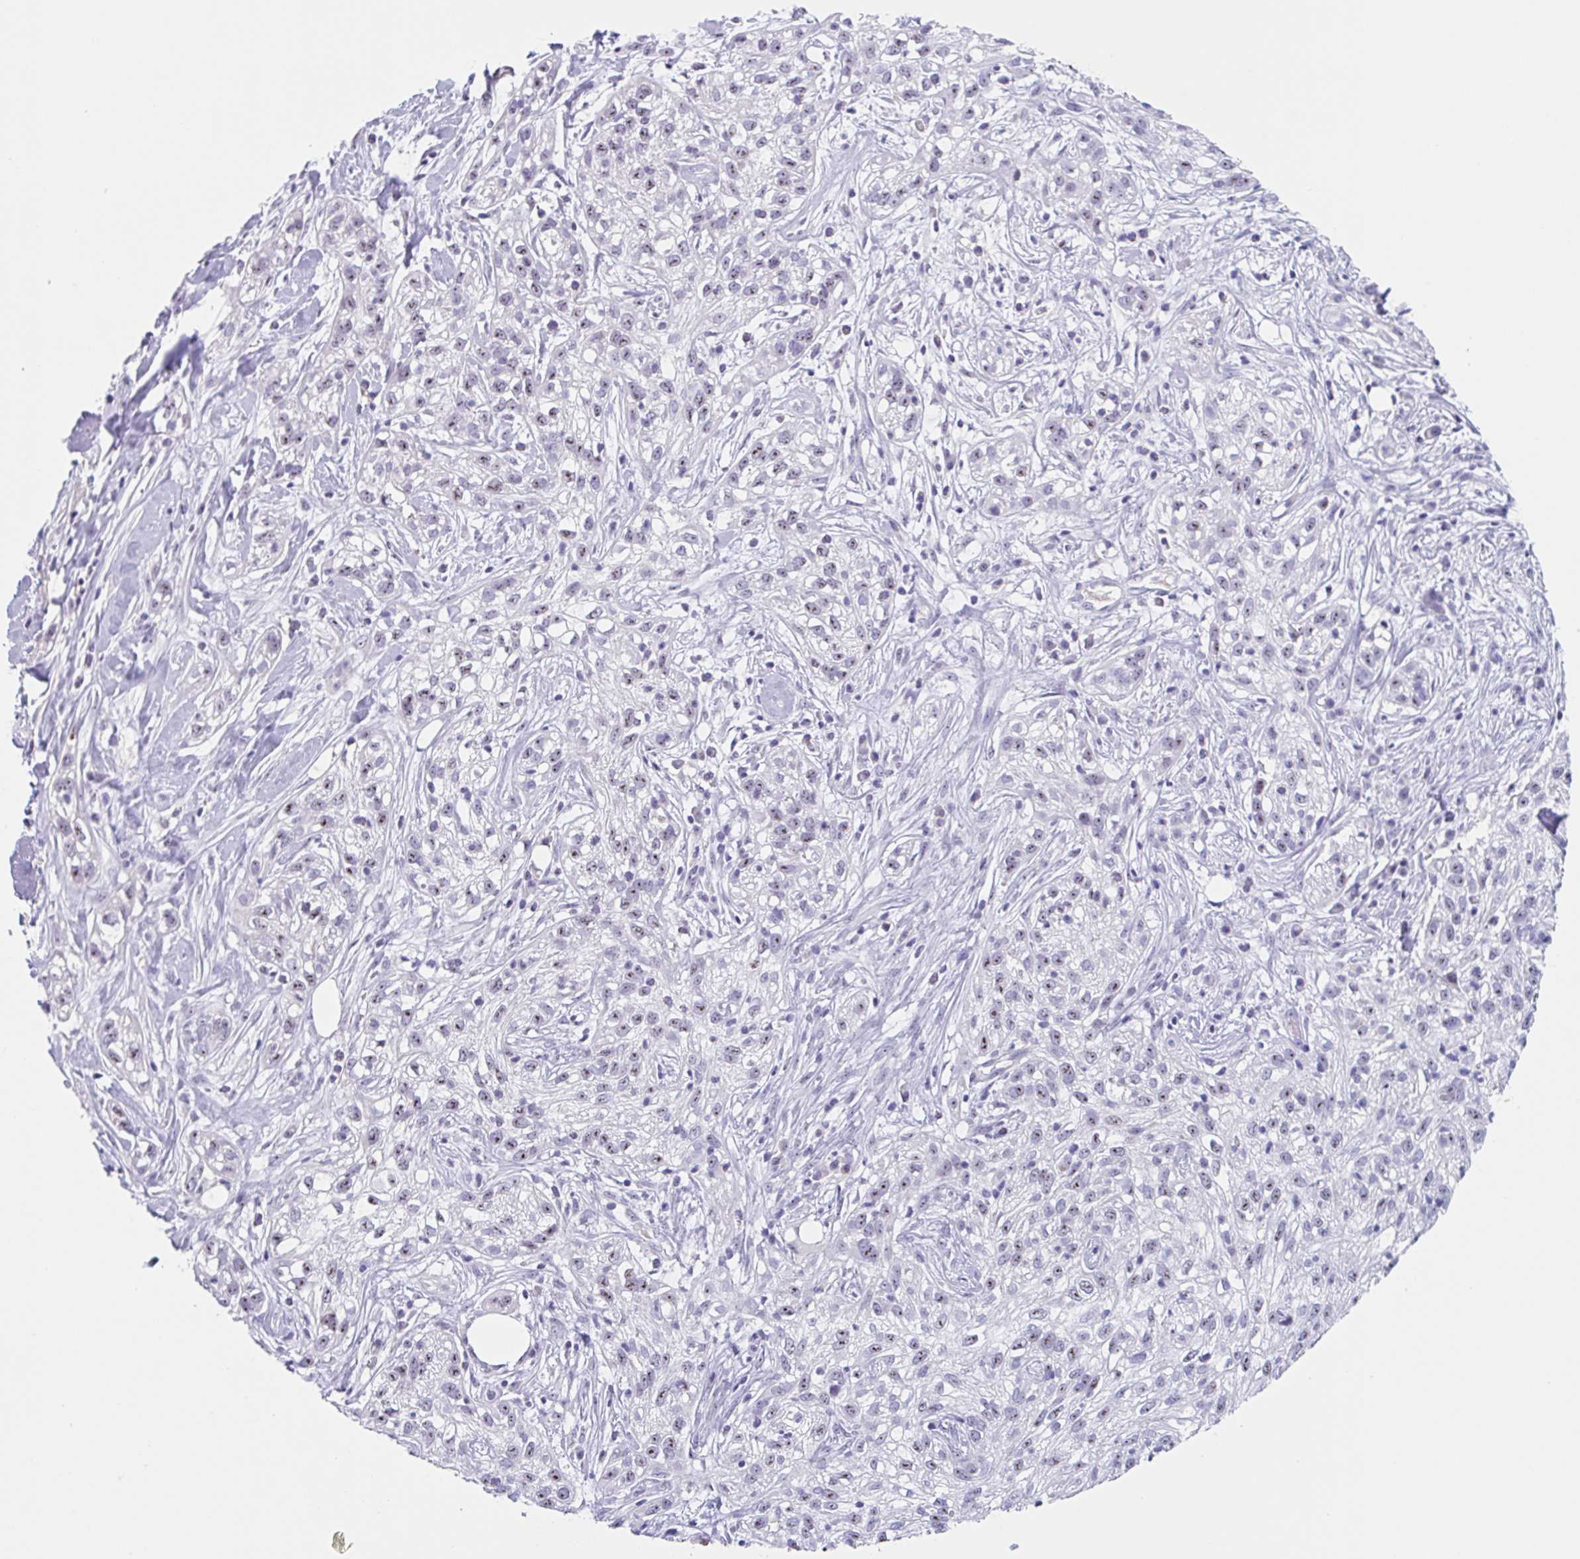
{"staining": {"intensity": "moderate", "quantity": "25%-75%", "location": "nuclear"}, "tissue": "skin cancer", "cell_type": "Tumor cells", "image_type": "cancer", "snomed": [{"axis": "morphology", "description": "Squamous cell carcinoma, NOS"}, {"axis": "topography", "description": "Skin"}], "caption": "A photomicrograph showing moderate nuclear staining in about 25%-75% of tumor cells in skin cancer, as visualized by brown immunohistochemical staining.", "gene": "LENG9", "patient": {"sex": "male", "age": 82}}